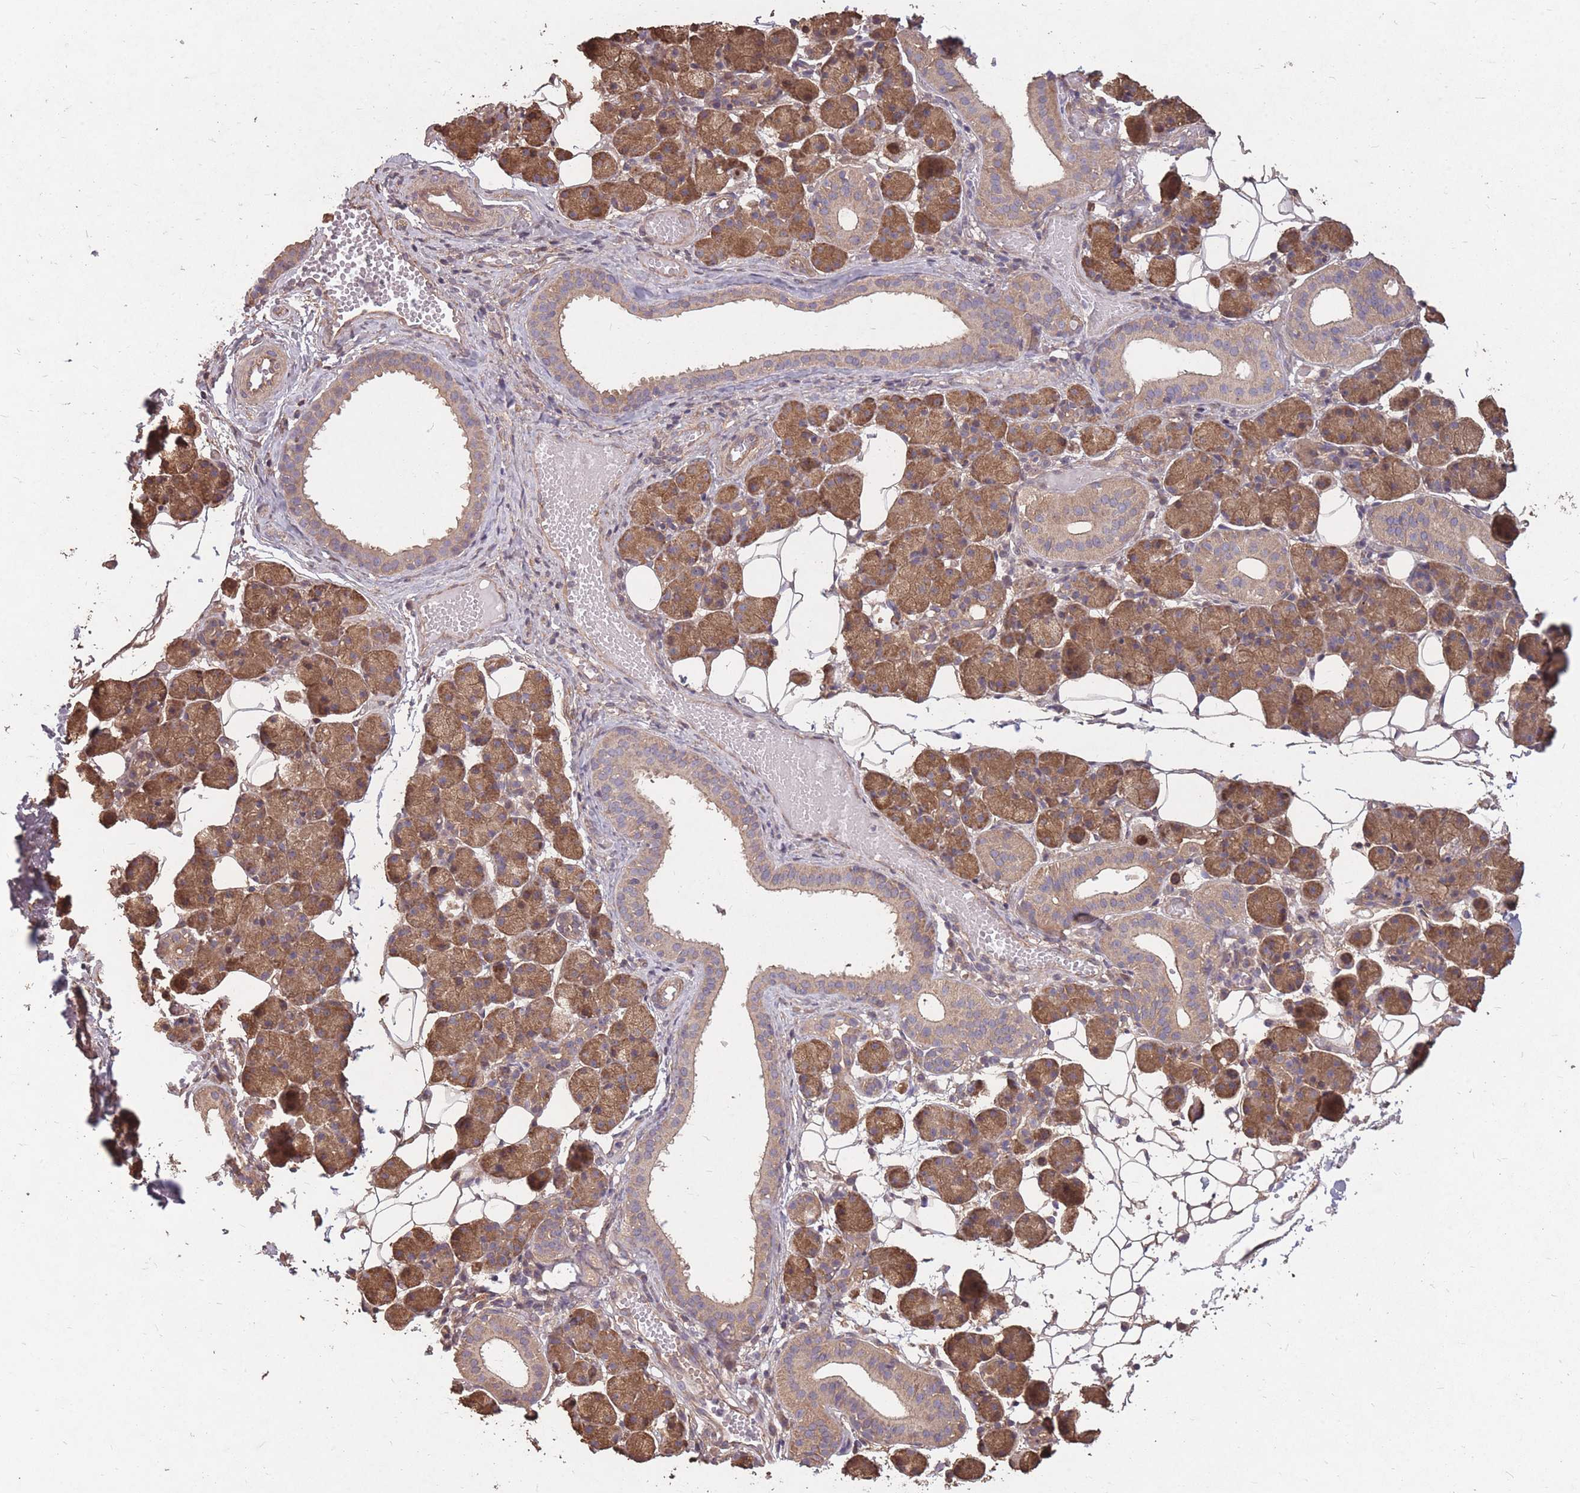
{"staining": {"intensity": "moderate", "quantity": ">75%", "location": "cytoplasmic/membranous"}, "tissue": "salivary gland", "cell_type": "Glandular cells", "image_type": "normal", "snomed": [{"axis": "morphology", "description": "Normal tissue, NOS"}, {"axis": "topography", "description": "Salivary gland"}], "caption": "A micrograph showing moderate cytoplasmic/membranous positivity in about >75% of glandular cells in normal salivary gland, as visualized by brown immunohistochemical staining.", "gene": "DYNC1LI2", "patient": {"sex": "female", "age": 33}}